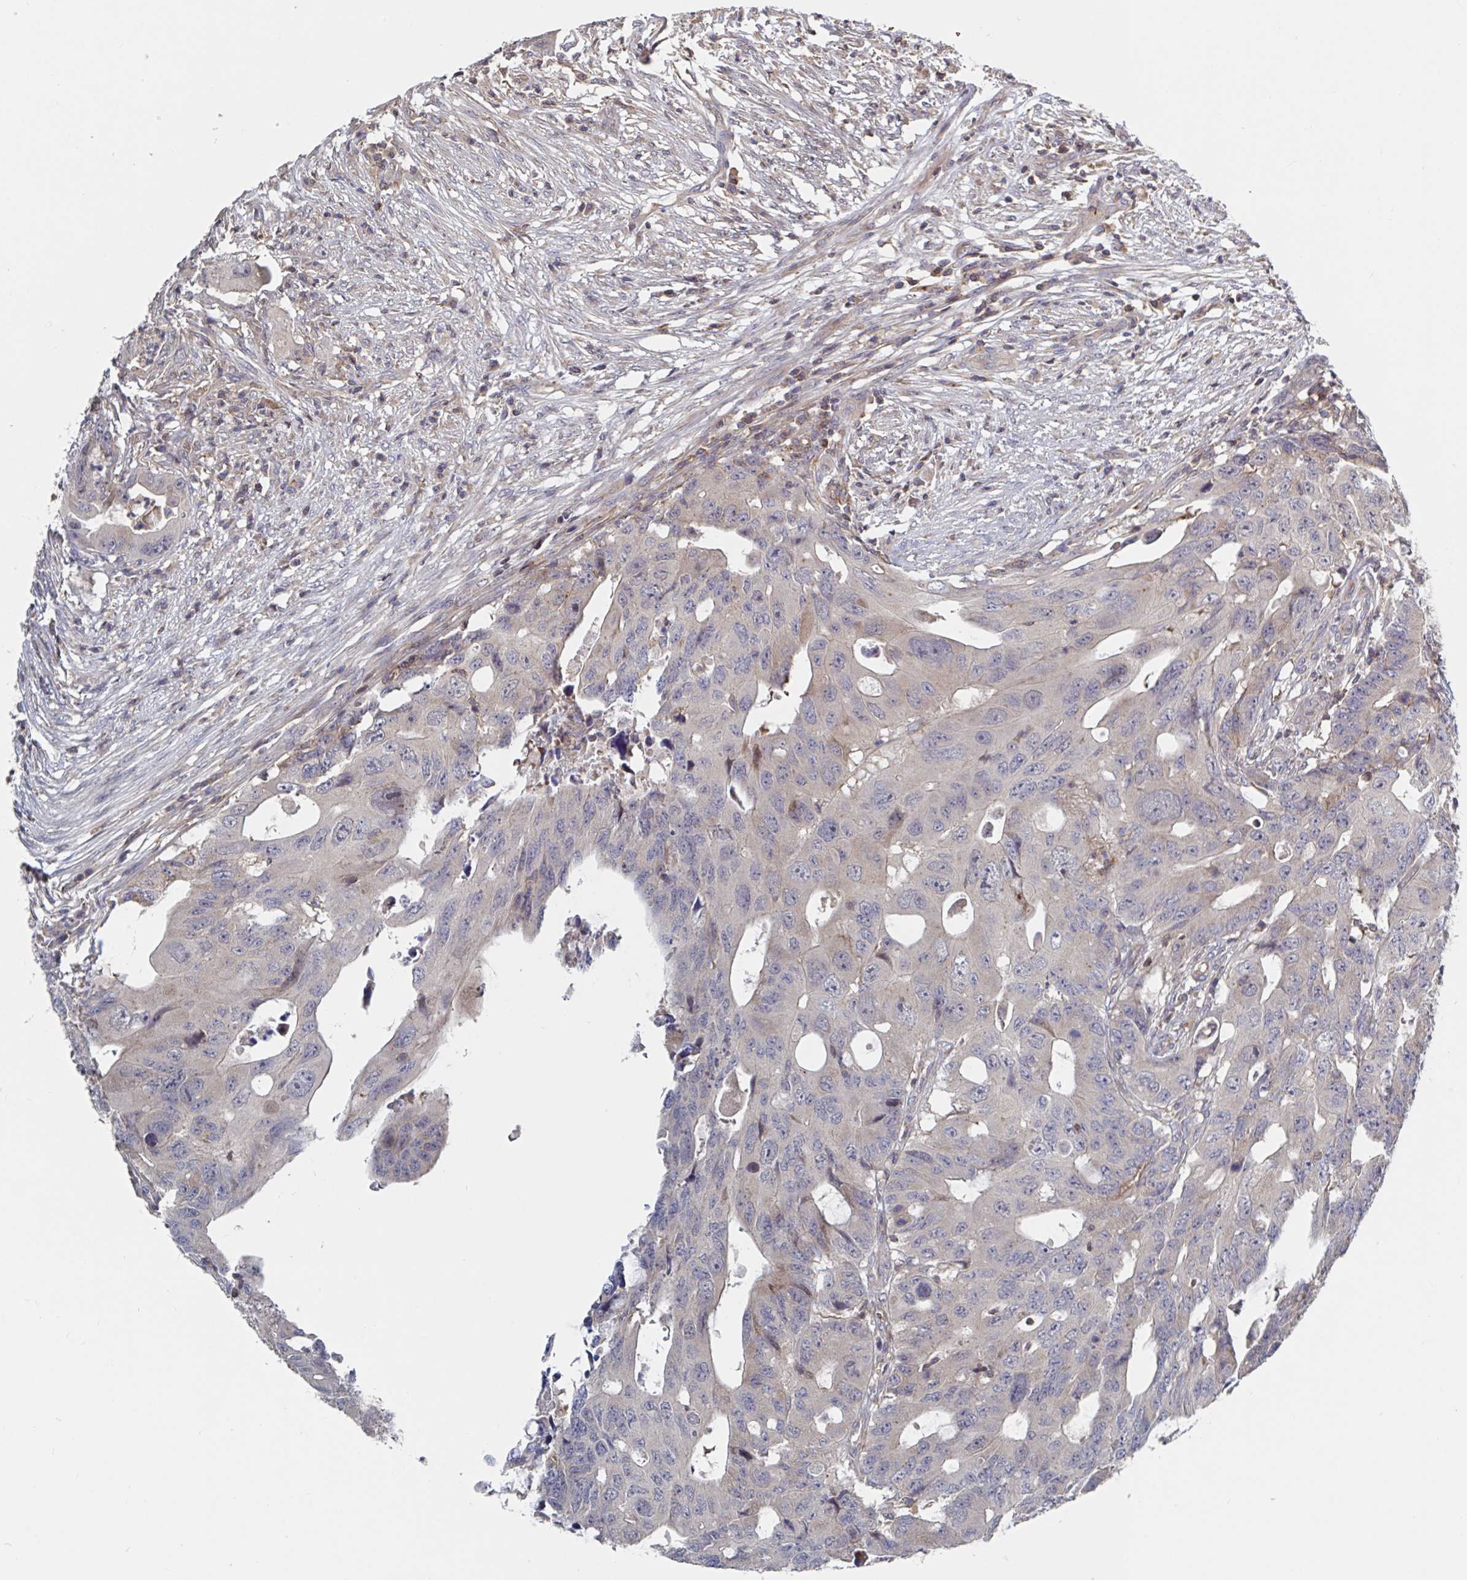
{"staining": {"intensity": "weak", "quantity": "<25%", "location": "cytoplasmic/membranous"}, "tissue": "colorectal cancer", "cell_type": "Tumor cells", "image_type": "cancer", "snomed": [{"axis": "morphology", "description": "Adenocarcinoma, NOS"}, {"axis": "topography", "description": "Colon"}], "caption": "Colorectal adenocarcinoma stained for a protein using immunohistochemistry (IHC) displays no positivity tumor cells.", "gene": "DHRS12", "patient": {"sex": "male", "age": 71}}